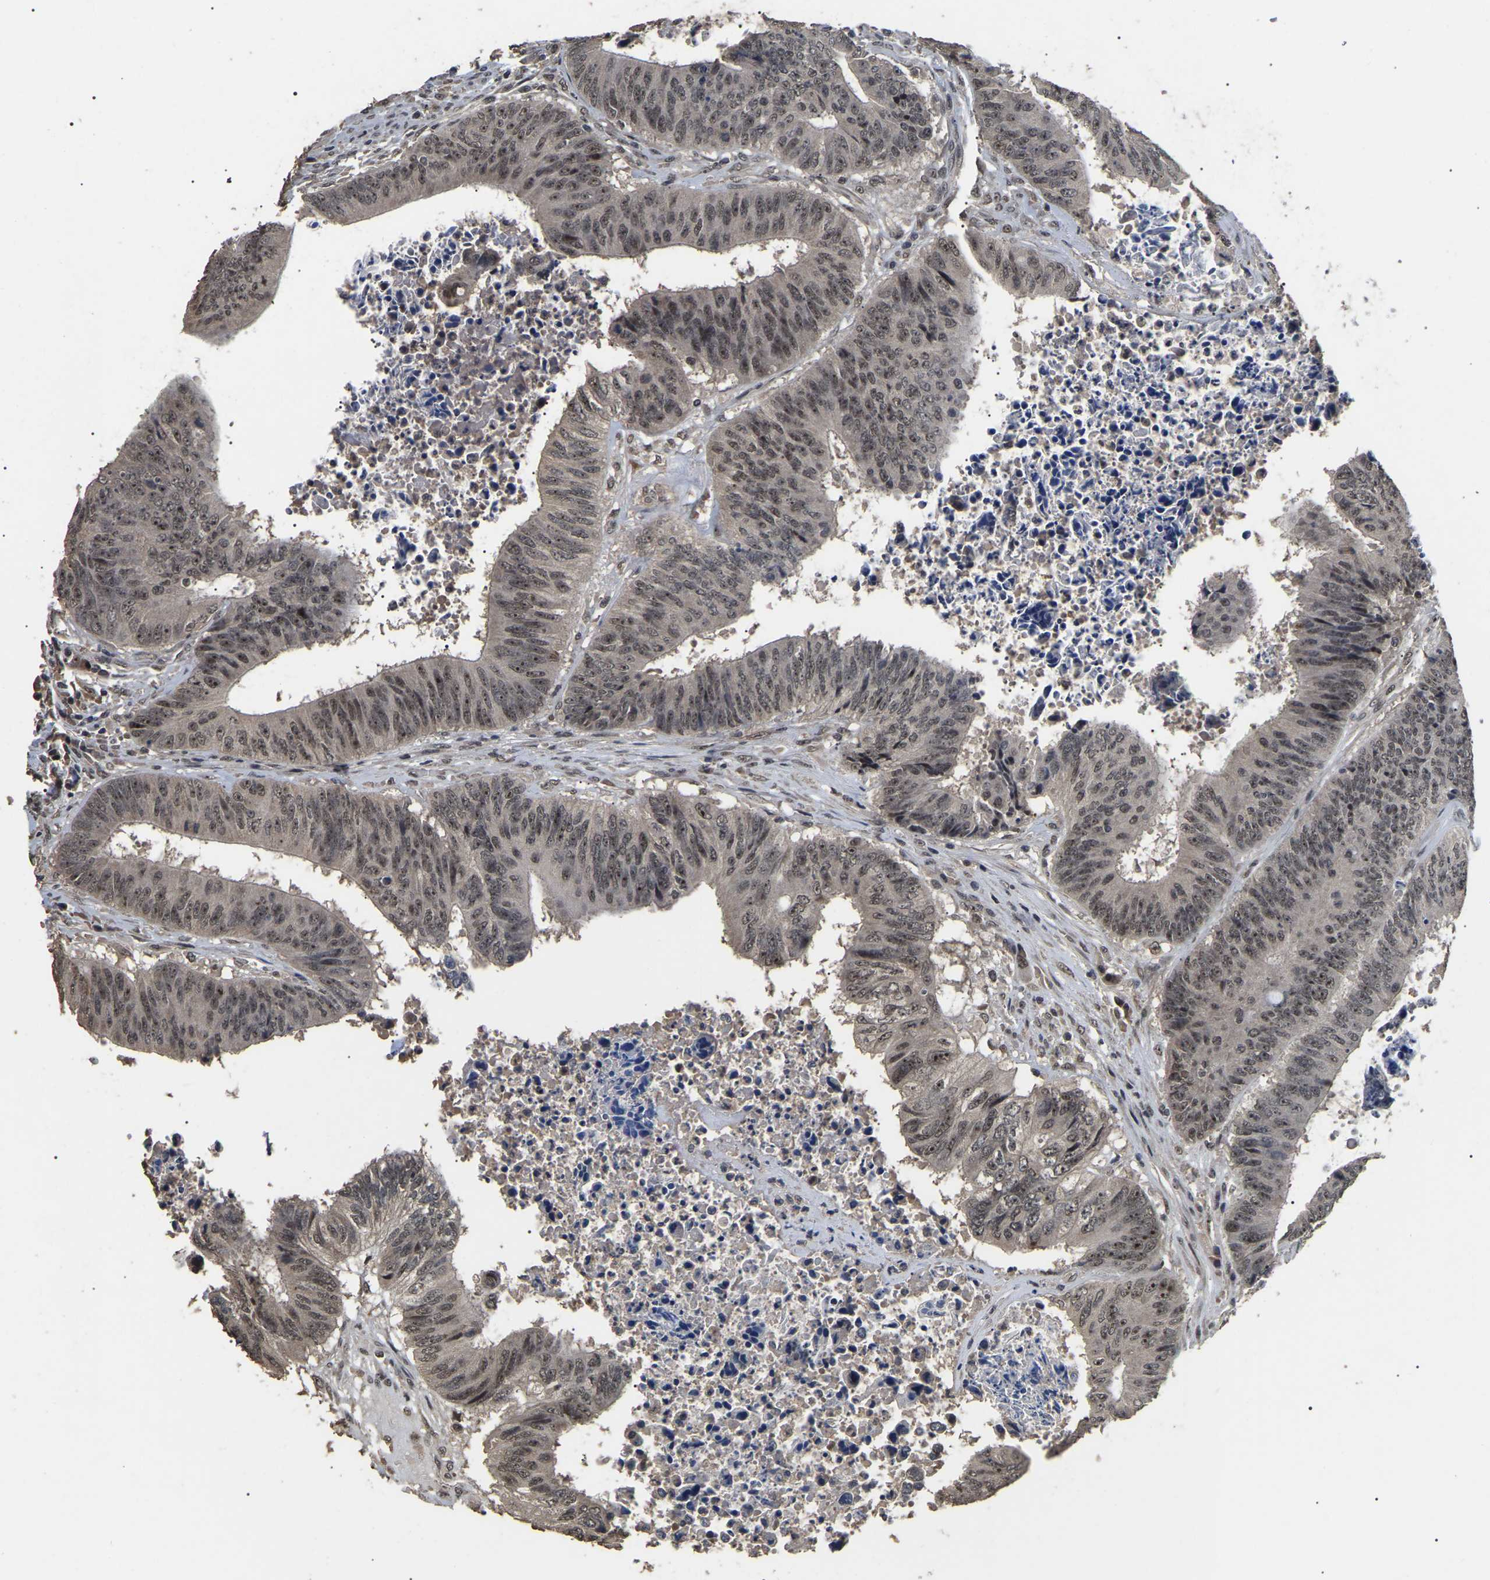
{"staining": {"intensity": "weak", "quantity": ">75%", "location": "nuclear"}, "tissue": "colorectal cancer", "cell_type": "Tumor cells", "image_type": "cancer", "snomed": [{"axis": "morphology", "description": "Adenocarcinoma, NOS"}, {"axis": "topography", "description": "Rectum"}], "caption": "Protein analysis of colorectal cancer (adenocarcinoma) tissue displays weak nuclear positivity in approximately >75% of tumor cells.", "gene": "PPM1E", "patient": {"sex": "male", "age": 72}}